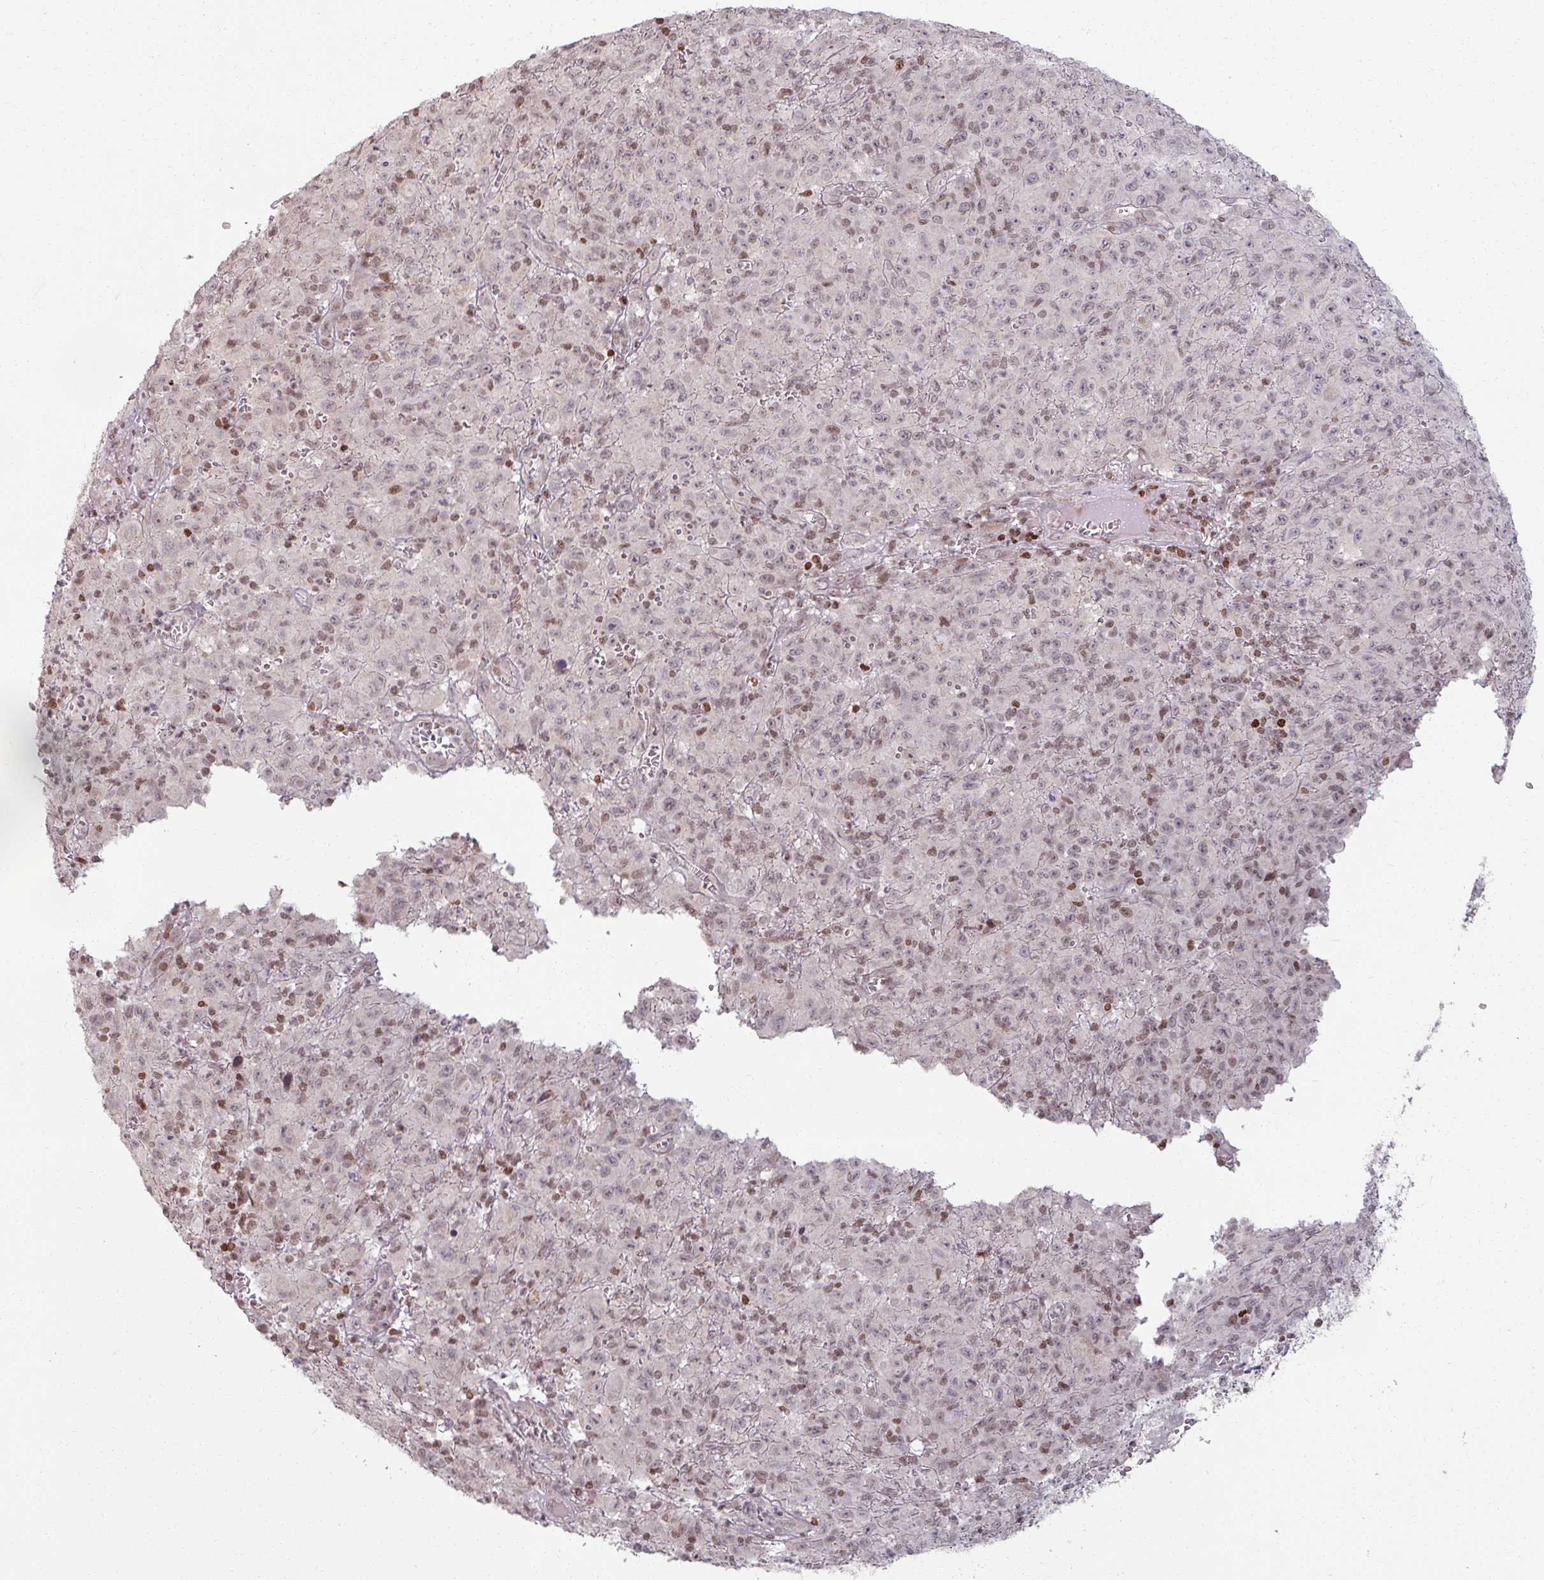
{"staining": {"intensity": "weak", "quantity": "25%-75%", "location": "nuclear"}, "tissue": "melanoma", "cell_type": "Tumor cells", "image_type": "cancer", "snomed": [{"axis": "morphology", "description": "Malignant melanoma, NOS"}, {"axis": "topography", "description": "Skin"}], "caption": "Malignant melanoma stained for a protein displays weak nuclear positivity in tumor cells. The protein is shown in brown color, while the nuclei are stained blue.", "gene": "NCOR1", "patient": {"sex": "male", "age": 46}}